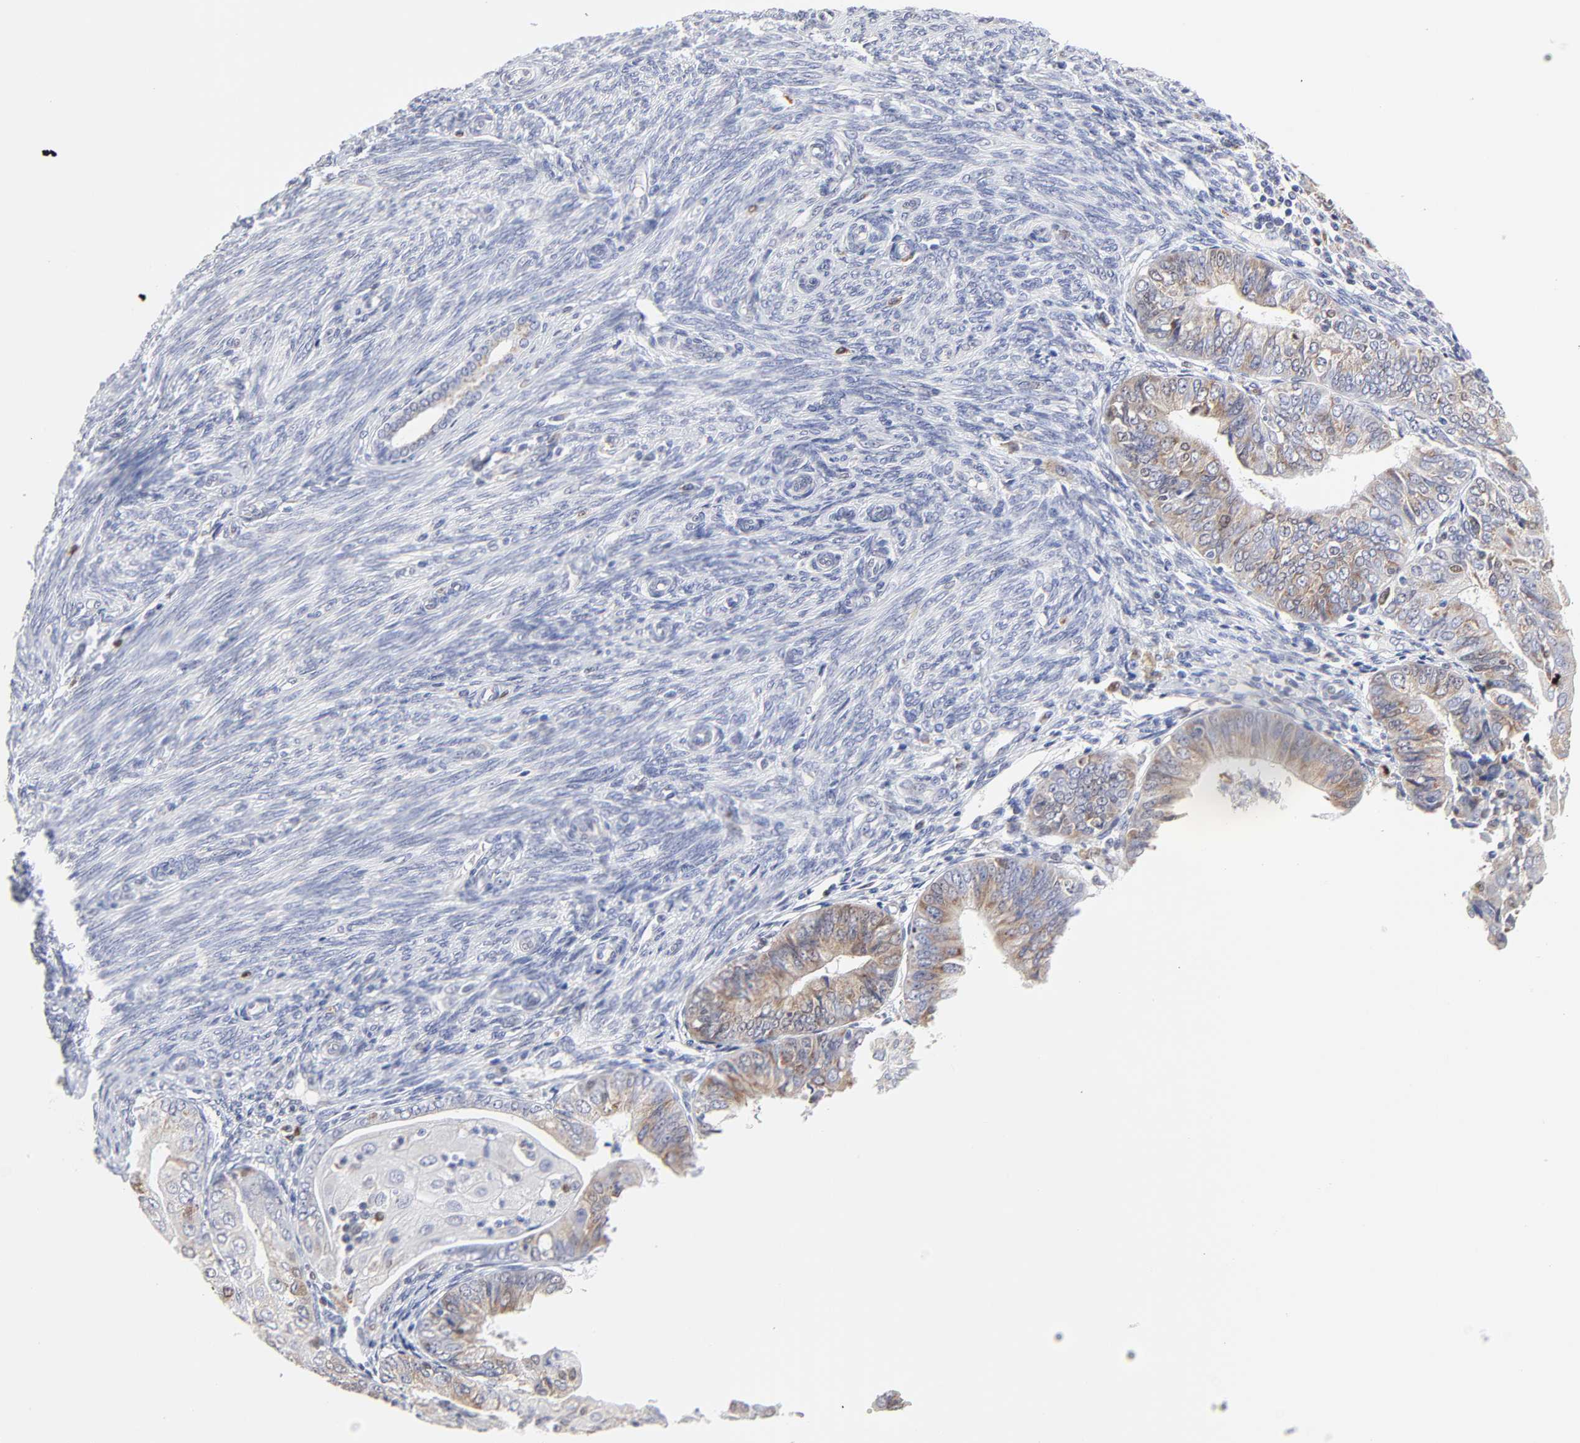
{"staining": {"intensity": "weak", "quantity": "25%-75%", "location": "cytoplasmic/membranous"}, "tissue": "endometrial cancer", "cell_type": "Tumor cells", "image_type": "cancer", "snomed": [{"axis": "morphology", "description": "Adenocarcinoma, NOS"}, {"axis": "topography", "description": "Endometrium"}], "caption": "High-magnification brightfield microscopy of endometrial cancer stained with DAB (brown) and counterstained with hematoxylin (blue). tumor cells exhibit weak cytoplasmic/membranous positivity is seen in approximately25%-75% of cells.", "gene": "NCAPH", "patient": {"sex": "female", "age": 79}}